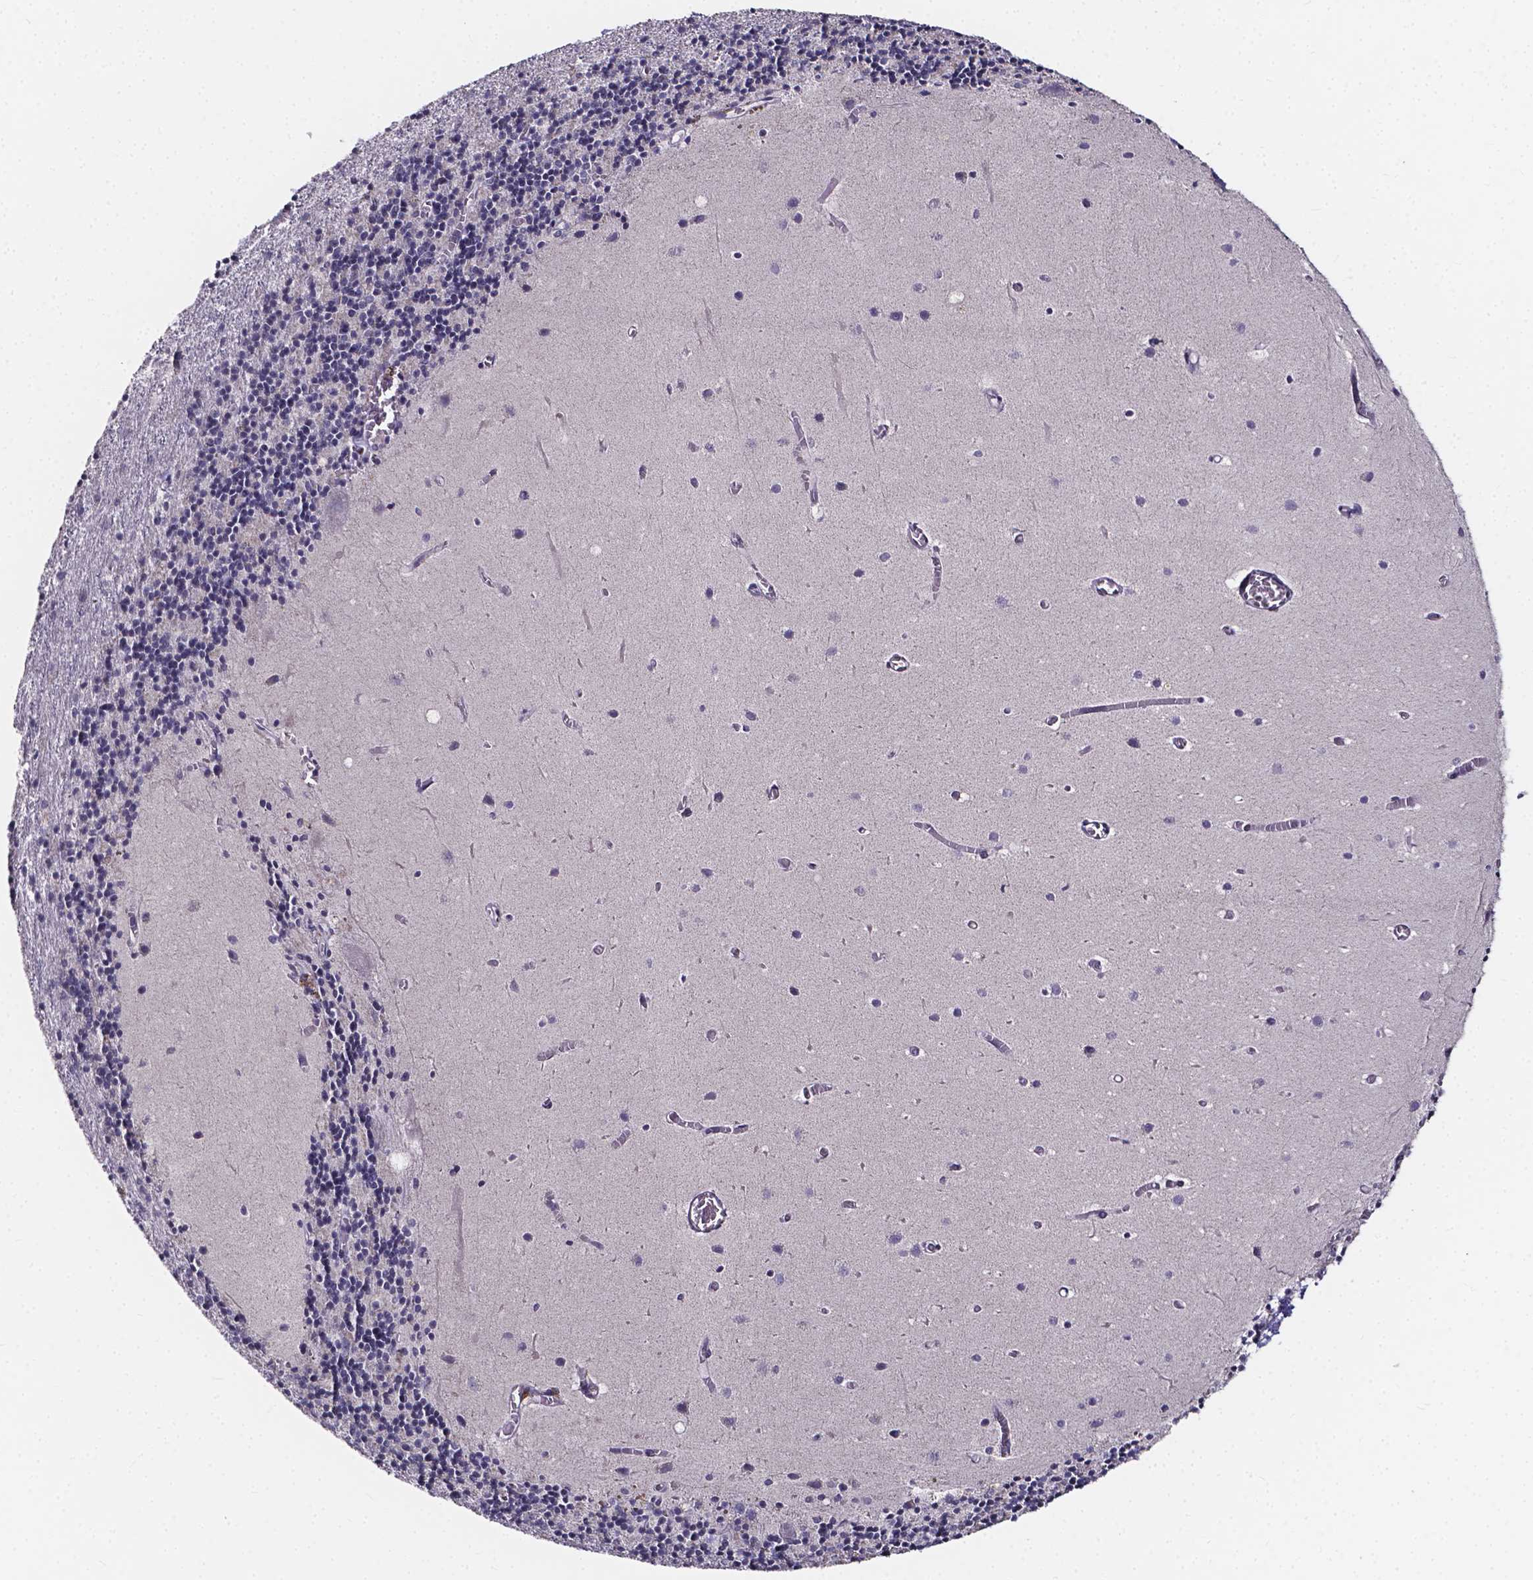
{"staining": {"intensity": "negative", "quantity": "none", "location": "none"}, "tissue": "cerebellum", "cell_type": "Cells in granular layer", "image_type": "normal", "snomed": [{"axis": "morphology", "description": "Normal tissue, NOS"}, {"axis": "topography", "description": "Cerebellum"}], "caption": "IHC histopathology image of benign human cerebellum stained for a protein (brown), which displays no staining in cells in granular layer. Brightfield microscopy of immunohistochemistry (IHC) stained with DAB (brown) and hematoxylin (blue), captured at high magnification.", "gene": "THEMIS", "patient": {"sex": "male", "age": 70}}